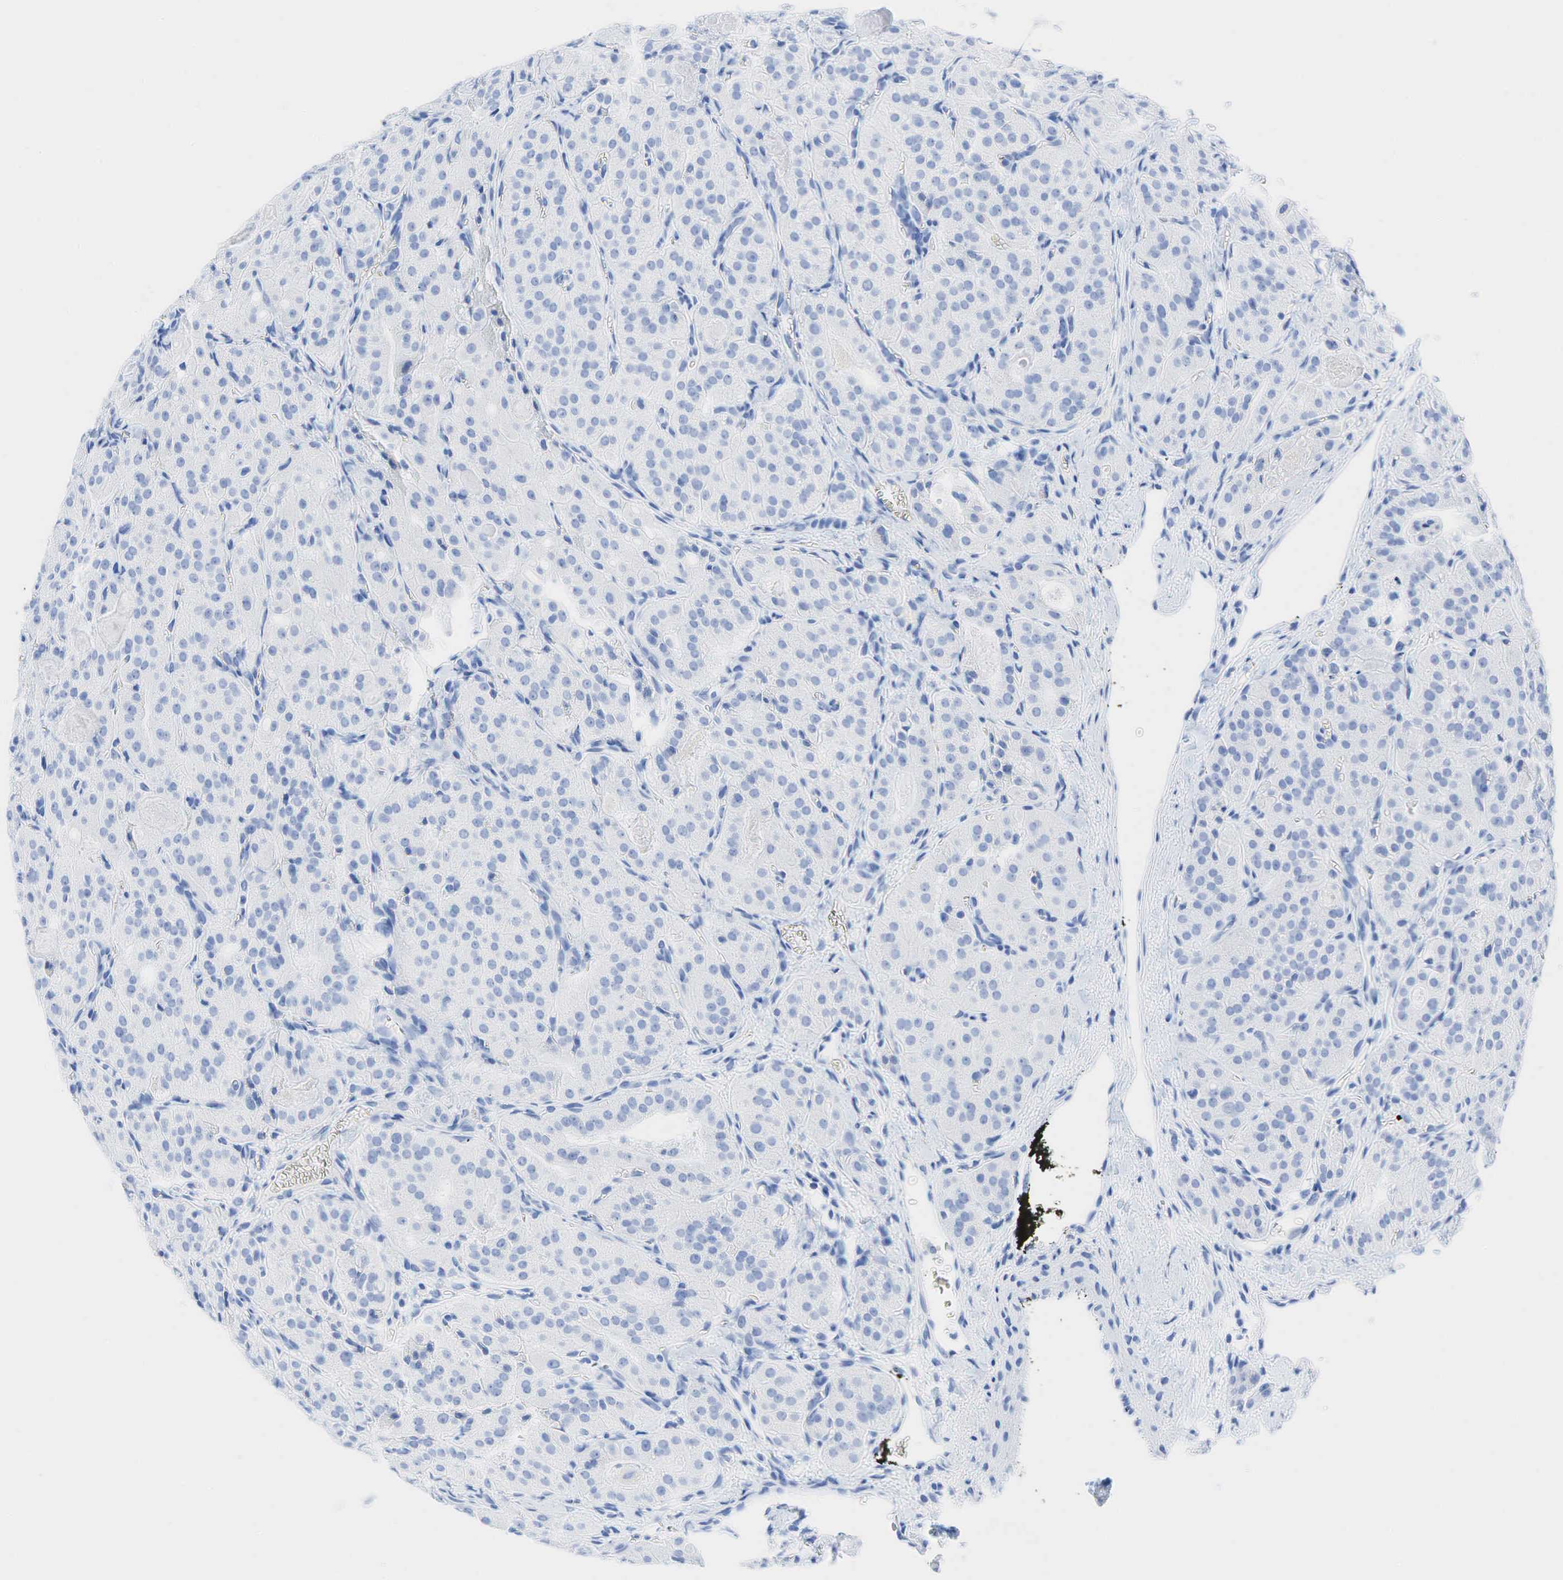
{"staining": {"intensity": "negative", "quantity": "none", "location": "none"}, "tissue": "thyroid cancer", "cell_type": "Tumor cells", "image_type": "cancer", "snomed": [{"axis": "morphology", "description": "Carcinoma, NOS"}, {"axis": "topography", "description": "Thyroid gland"}], "caption": "Immunohistochemistry of thyroid carcinoma reveals no expression in tumor cells. (DAB immunohistochemistry, high magnification).", "gene": "INHA", "patient": {"sex": "male", "age": 76}}